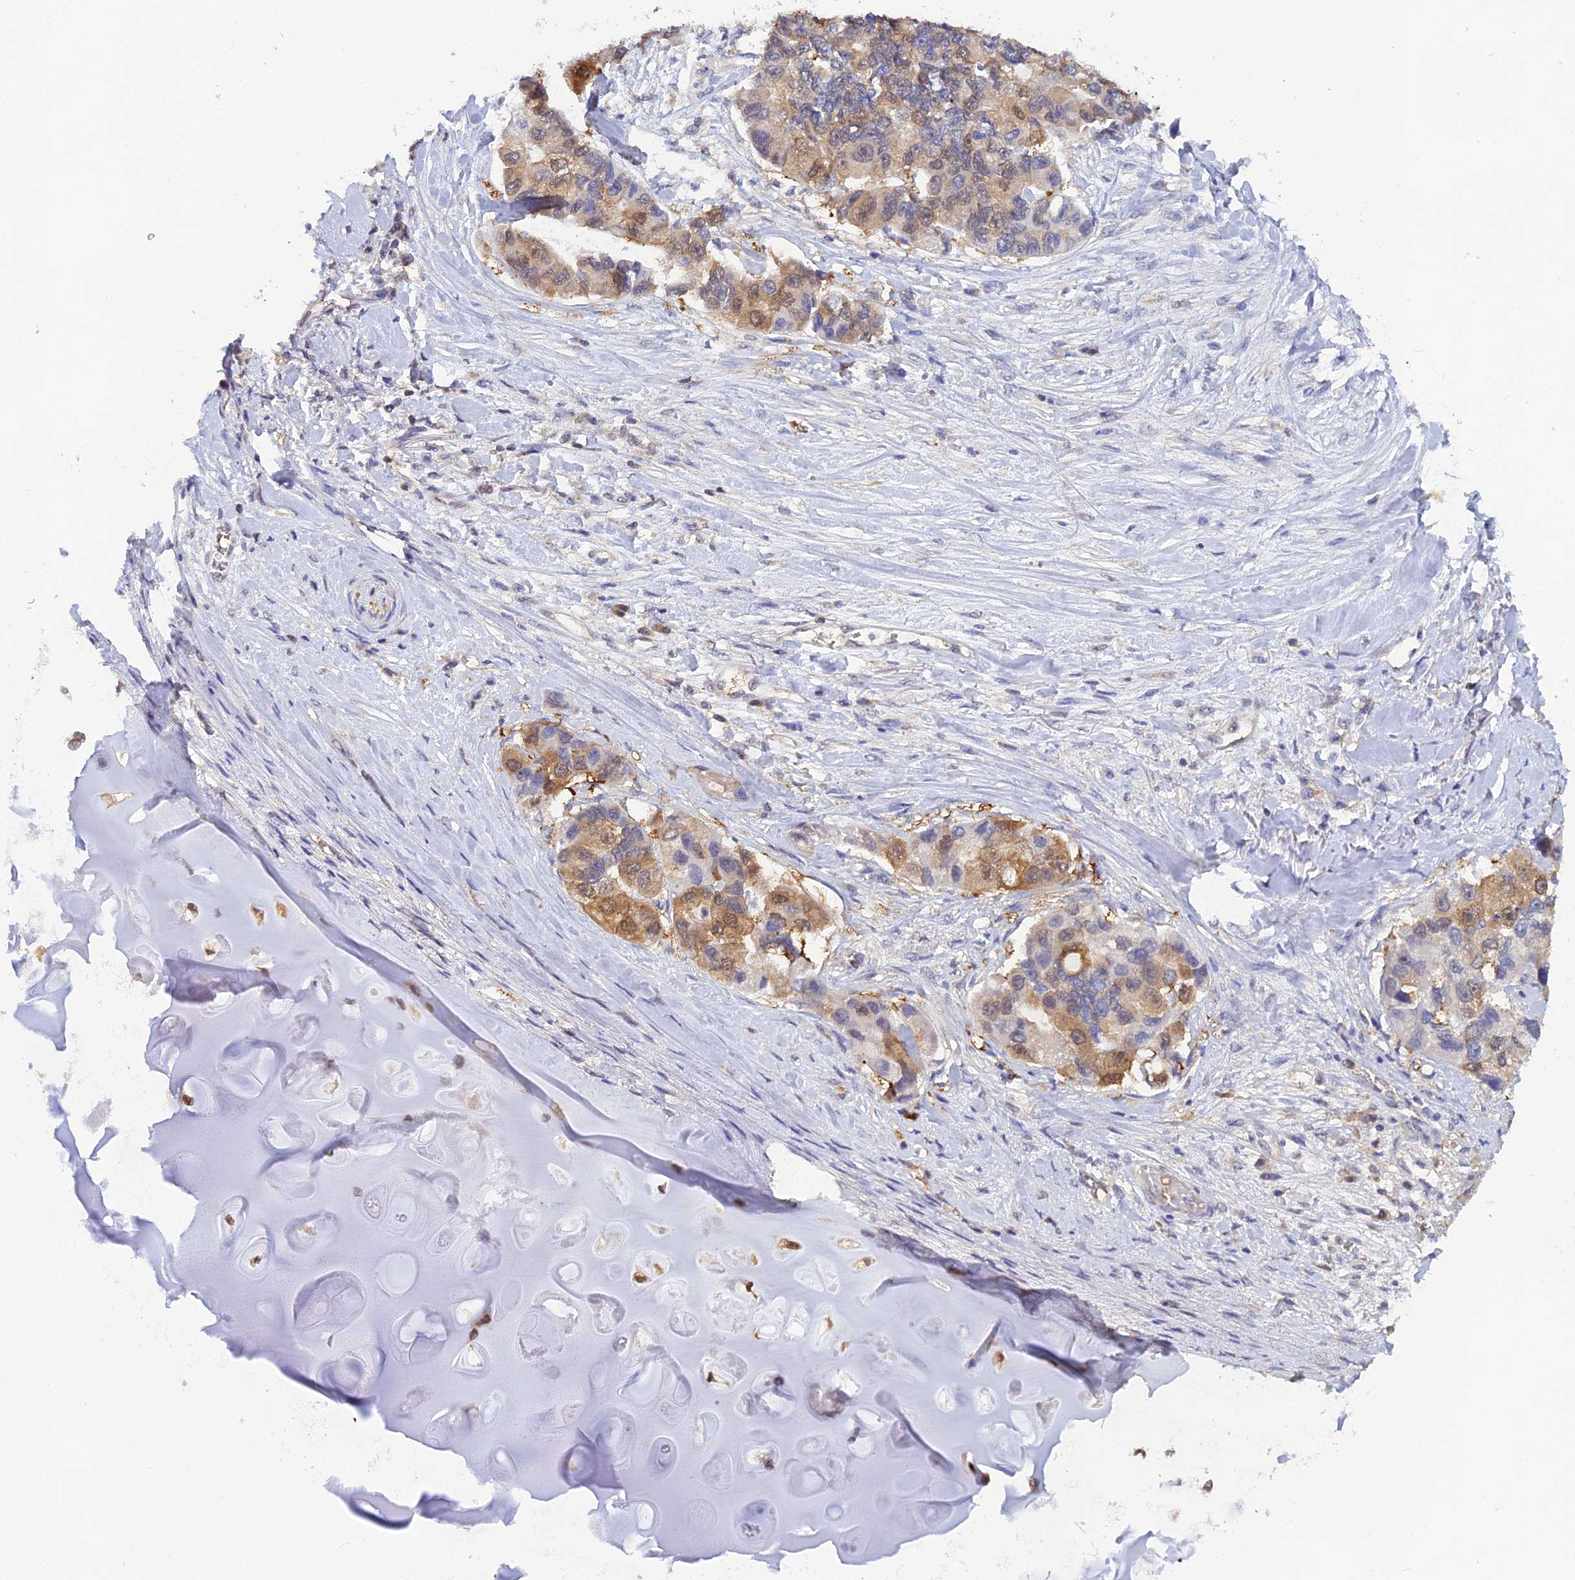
{"staining": {"intensity": "moderate", "quantity": "25%-75%", "location": "cytoplasmic/membranous,nuclear"}, "tissue": "lung cancer", "cell_type": "Tumor cells", "image_type": "cancer", "snomed": [{"axis": "morphology", "description": "Adenocarcinoma, NOS"}, {"axis": "topography", "description": "Lung"}], "caption": "Lung cancer was stained to show a protein in brown. There is medium levels of moderate cytoplasmic/membranous and nuclear positivity in approximately 25%-75% of tumor cells.", "gene": "HINT1", "patient": {"sex": "female", "age": 54}}